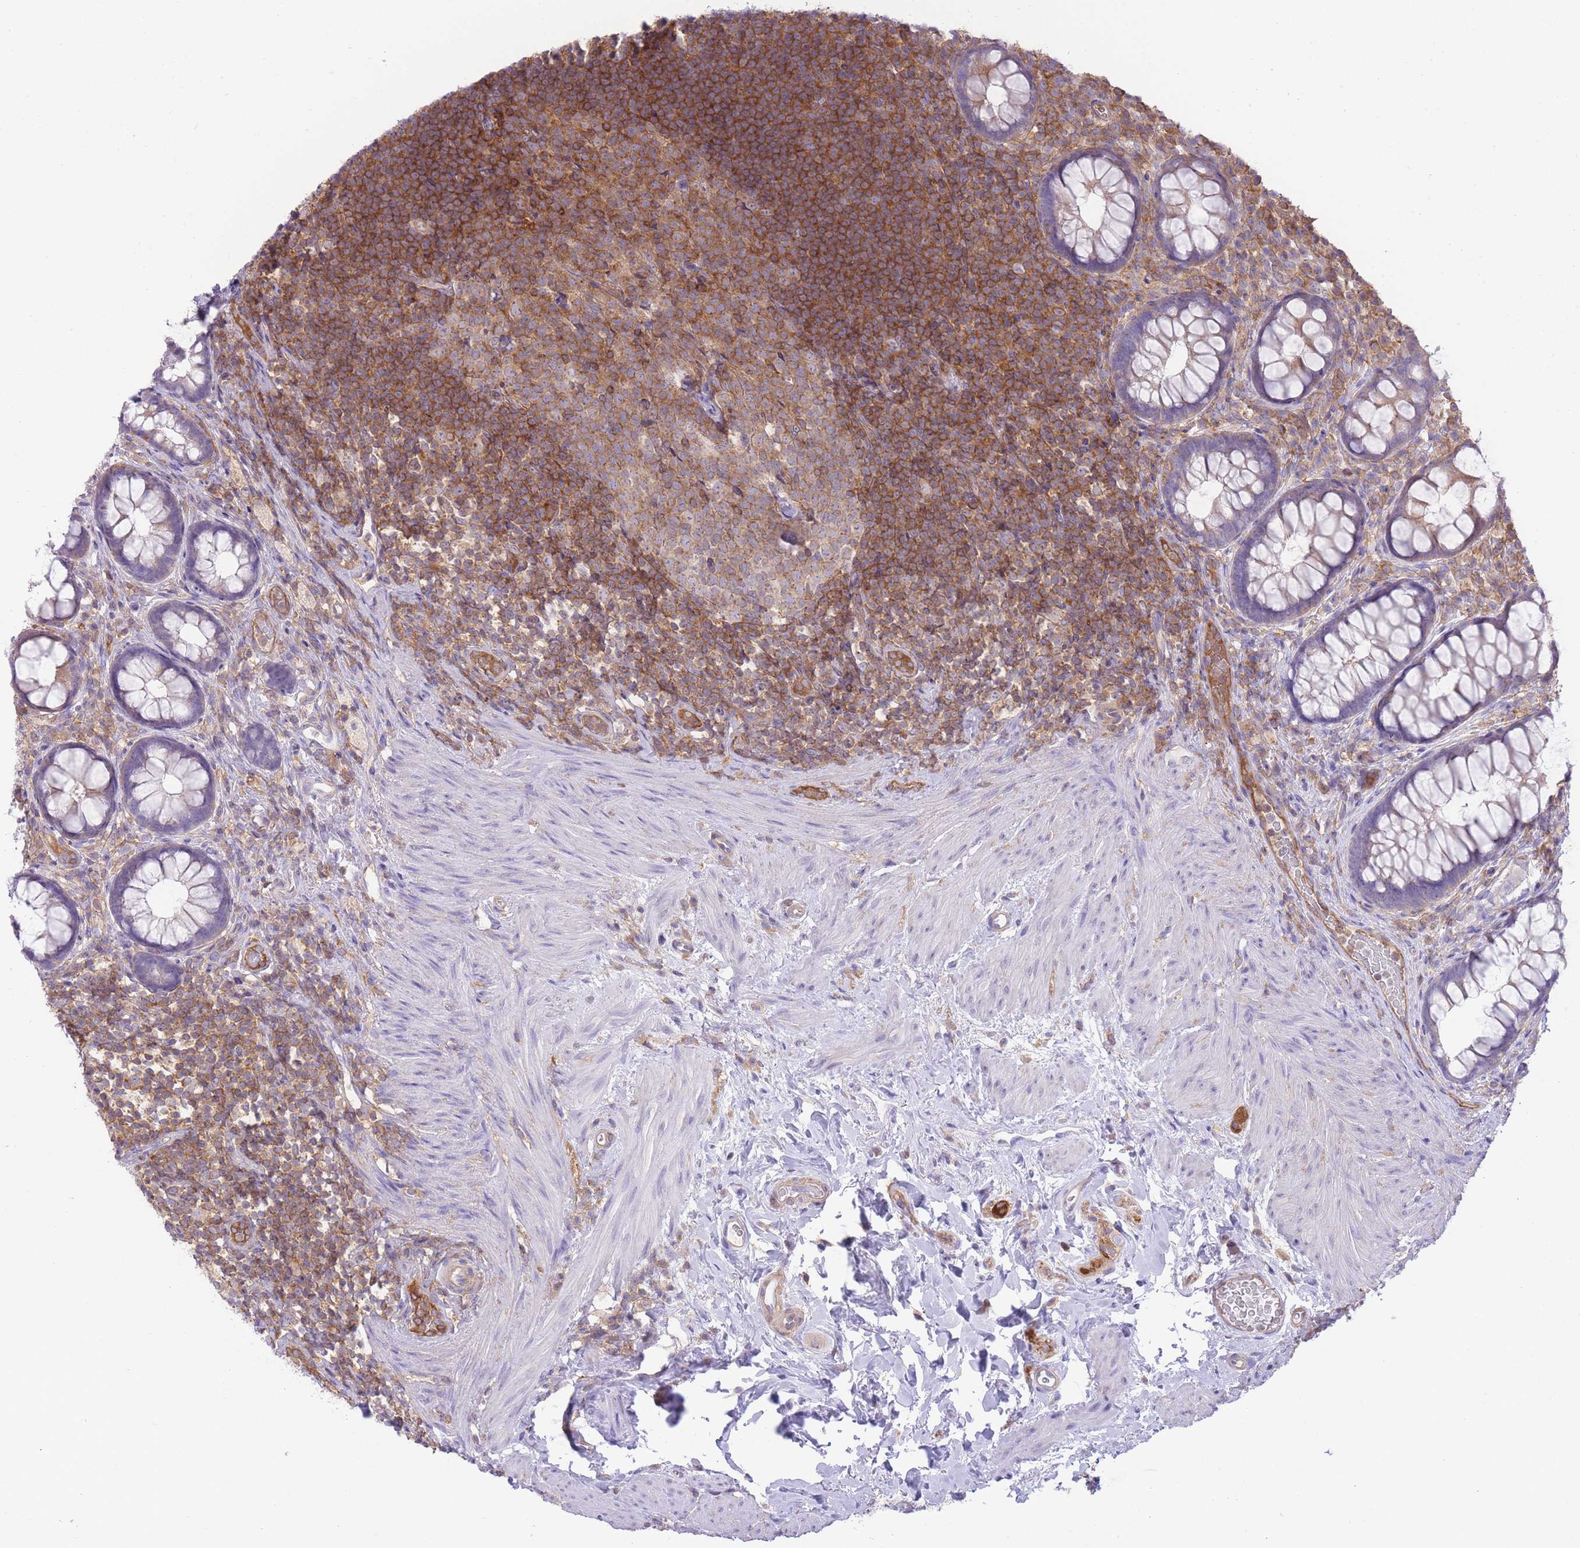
{"staining": {"intensity": "negative", "quantity": "none", "location": "none"}, "tissue": "rectum", "cell_type": "Glandular cells", "image_type": "normal", "snomed": [{"axis": "morphology", "description": "Normal tissue, NOS"}, {"axis": "topography", "description": "Rectum"}, {"axis": "topography", "description": "Peripheral nerve tissue"}], "caption": "Photomicrograph shows no protein expression in glandular cells of benign rectum. (Immunohistochemistry (ihc), brightfield microscopy, high magnification).", "gene": "PRKAR1A", "patient": {"sex": "female", "age": 69}}